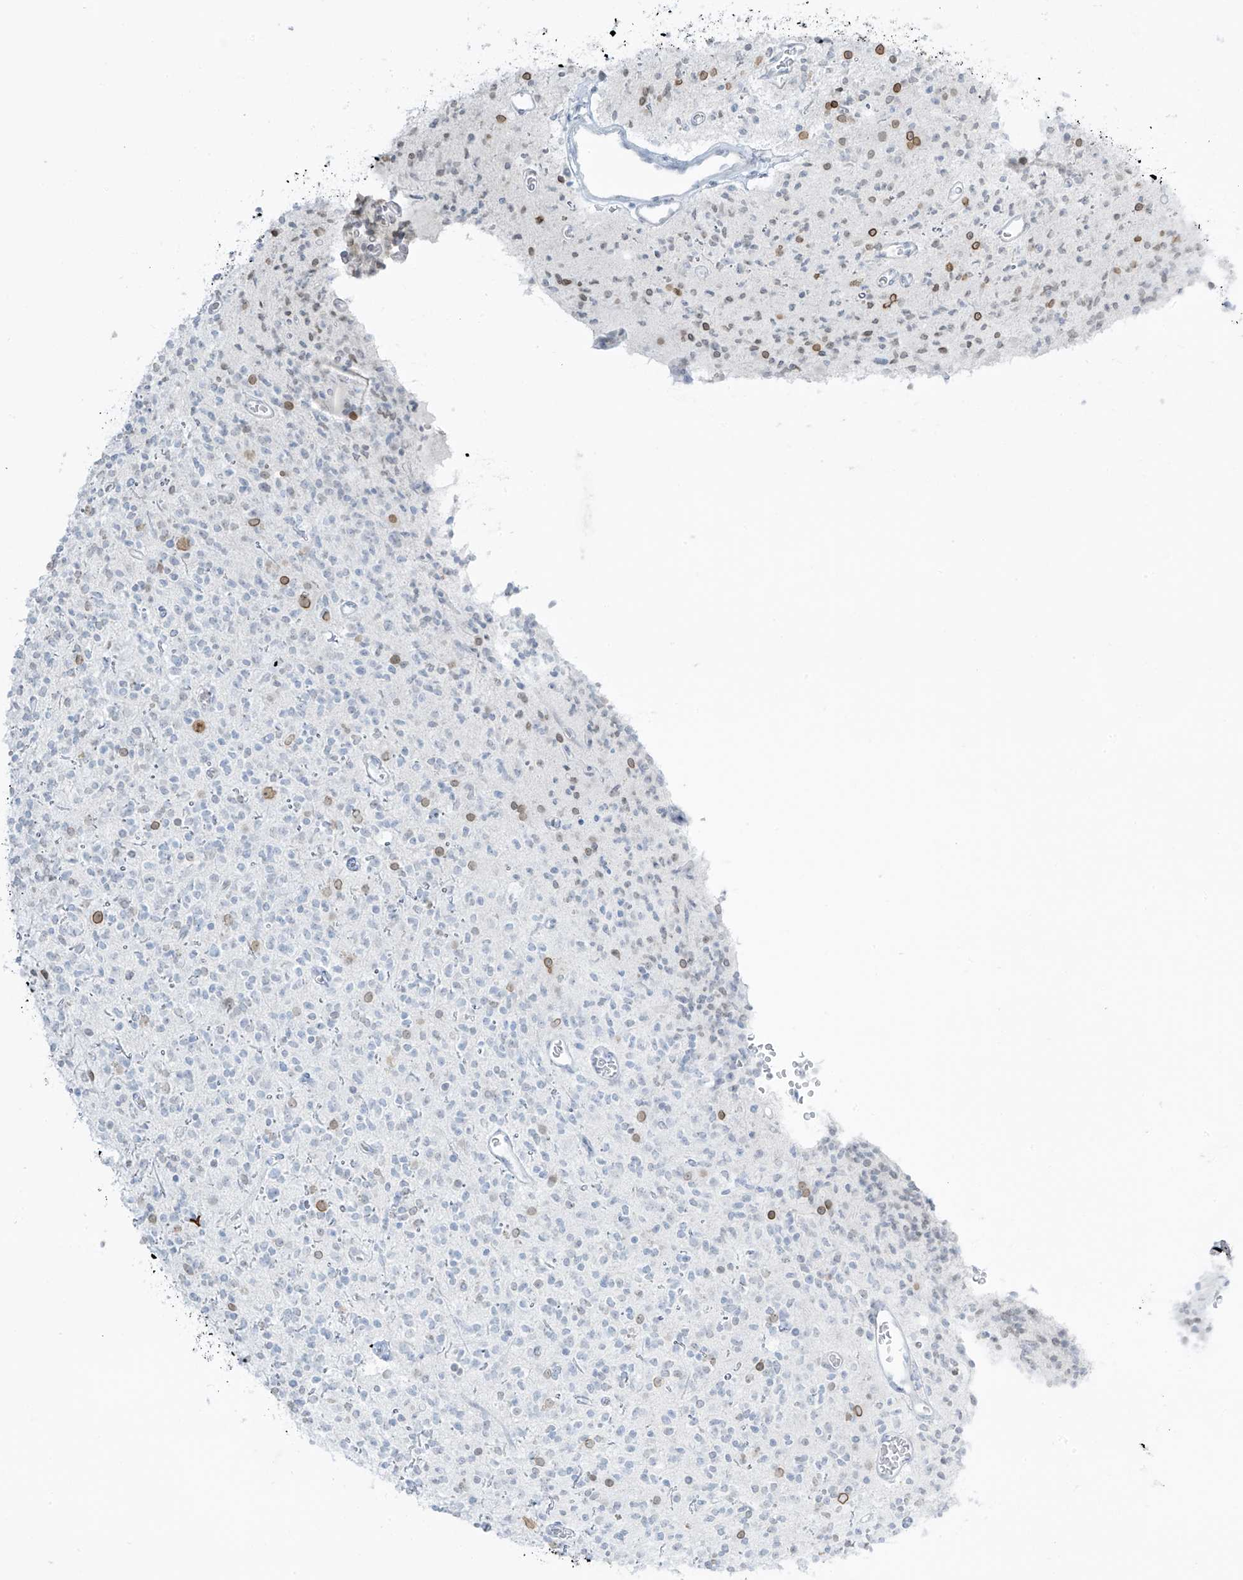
{"staining": {"intensity": "moderate", "quantity": "<25%", "location": "nuclear"}, "tissue": "glioma", "cell_type": "Tumor cells", "image_type": "cancer", "snomed": [{"axis": "morphology", "description": "Glioma, malignant, High grade"}, {"axis": "topography", "description": "Brain"}], "caption": "High-power microscopy captured an immunohistochemistry (IHC) histopathology image of glioma, revealing moderate nuclear expression in about <25% of tumor cells. The staining was performed using DAB to visualize the protein expression in brown, while the nuclei were stained in blue with hematoxylin (Magnification: 20x).", "gene": "PRDM6", "patient": {"sex": "male", "age": 34}}